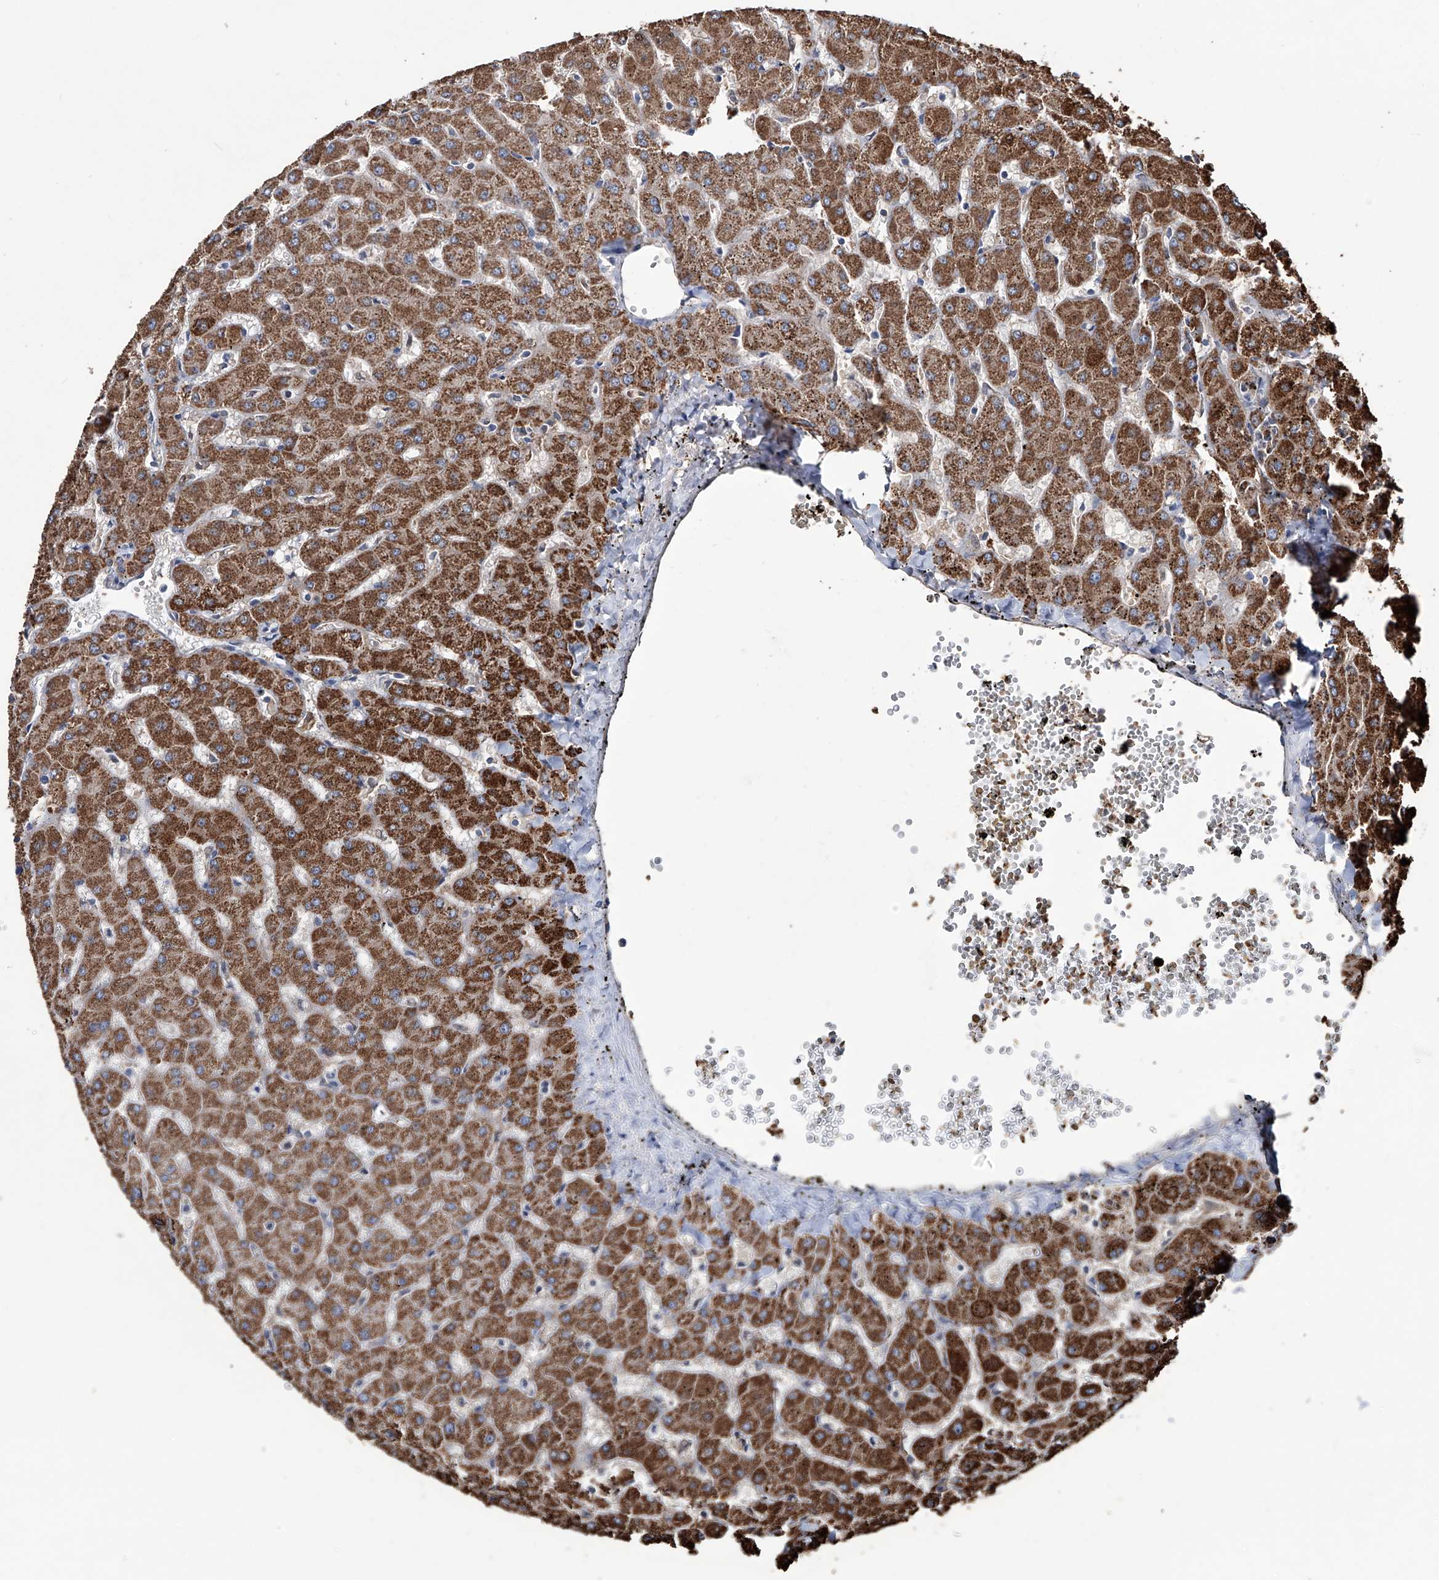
{"staining": {"intensity": "moderate", "quantity": ">75%", "location": "cytoplasmic/membranous"}, "tissue": "liver", "cell_type": "Cholangiocytes", "image_type": "normal", "snomed": [{"axis": "morphology", "description": "Normal tissue, NOS"}, {"axis": "topography", "description": "Liver"}], "caption": "Immunohistochemistry of unremarkable human liver shows medium levels of moderate cytoplasmic/membranous positivity in approximately >75% of cholangiocytes.", "gene": "NHS", "patient": {"sex": "female", "age": 63}}